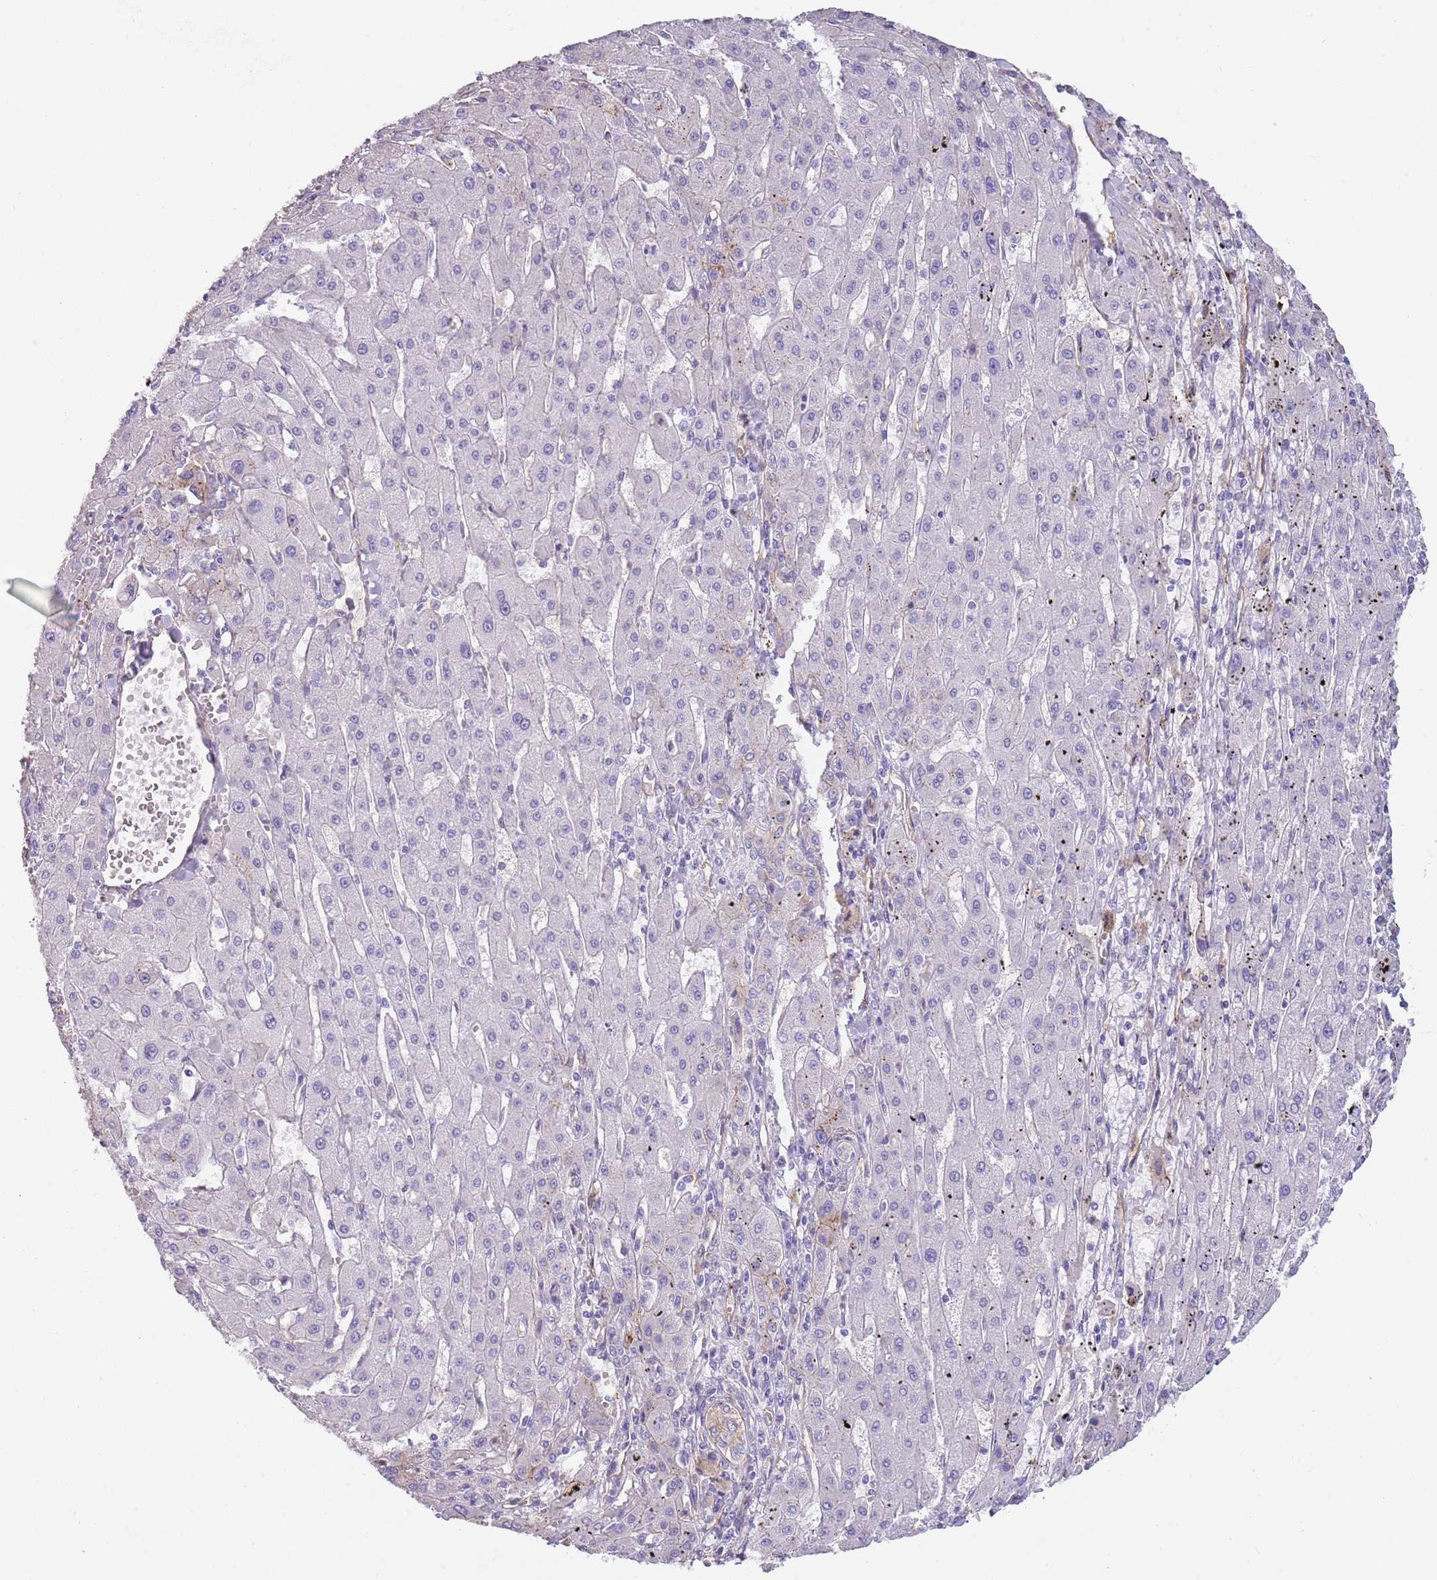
{"staining": {"intensity": "negative", "quantity": "none", "location": "none"}, "tissue": "liver cancer", "cell_type": "Tumor cells", "image_type": "cancer", "snomed": [{"axis": "morphology", "description": "Carcinoma, Hepatocellular, NOS"}, {"axis": "topography", "description": "Liver"}], "caption": "Image shows no significant protein positivity in tumor cells of liver hepatocellular carcinoma. (Stains: DAB (3,3'-diaminobenzidine) immunohistochemistry (IHC) with hematoxylin counter stain, Microscopy: brightfield microscopy at high magnification).", "gene": "NBPF3", "patient": {"sex": "male", "age": 72}}